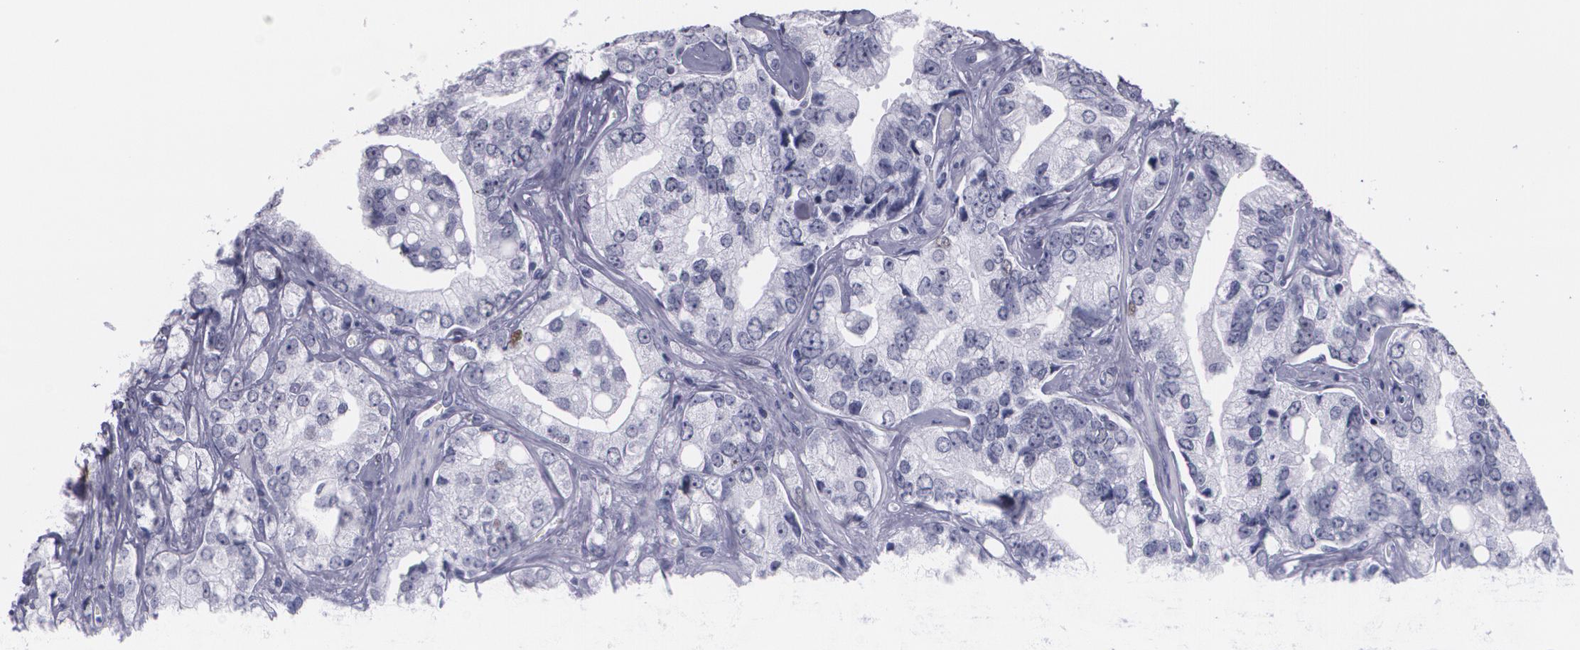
{"staining": {"intensity": "negative", "quantity": "none", "location": "none"}, "tissue": "prostate cancer", "cell_type": "Tumor cells", "image_type": "cancer", "snomed": [{"axis": "morphology", "description": "Adenocarcinoma, High grade"}, {"axis": "topography", "description": "Prostate"}], "caption": "An IHC histopathology image of adenocarcinoma (high-grade) (prostate) is shown. There is no staining in tumor cells of adenocarcinoma (high-grade) (prostate). (DAB immunohistochemistry (IHC) with hematoxylin counter stain).", "gene": "TP53", "patient": {"sex": "male", "age": 67}}